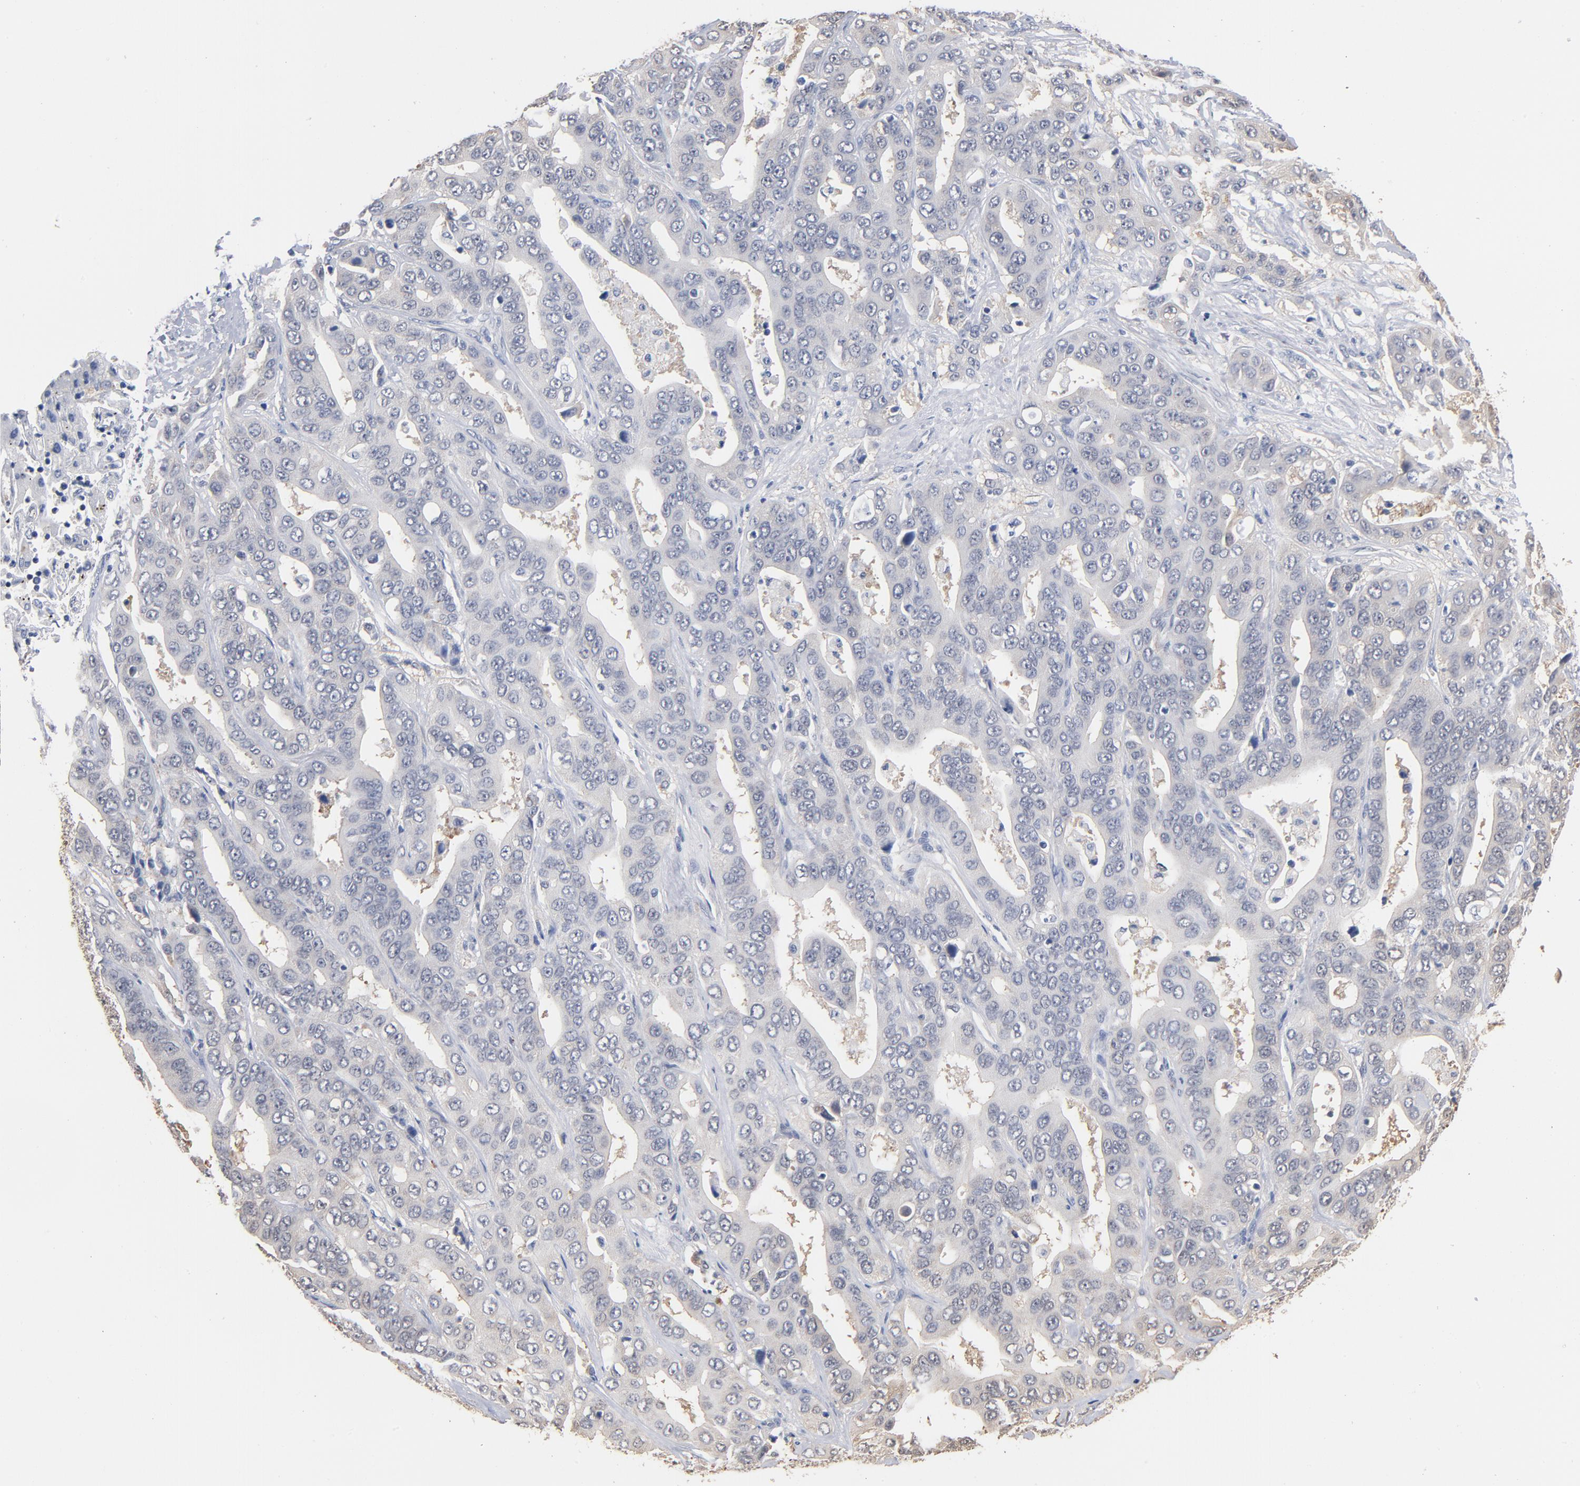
{"staining": {"intensity": "negative", "quantity": "none", "location": "none"}, "tissue": "liver cancer", "cell_type": "Tumor cells", "image_type": "cancer", "snomed": [{"axis": "morphology", "description": "Cholangiocarcinoma"}, {"axis": "topography", "description": "Liver"}], "caption": "IHC photomicrograph of neoplastic tissue: human liver cholangiocarcinoma stained with DAB (3,3'-diaminobenzidine) displays no significant protein staining in tumor cells.", "gene": "MIF", "patient": {"sex": "female", "age": 52}}